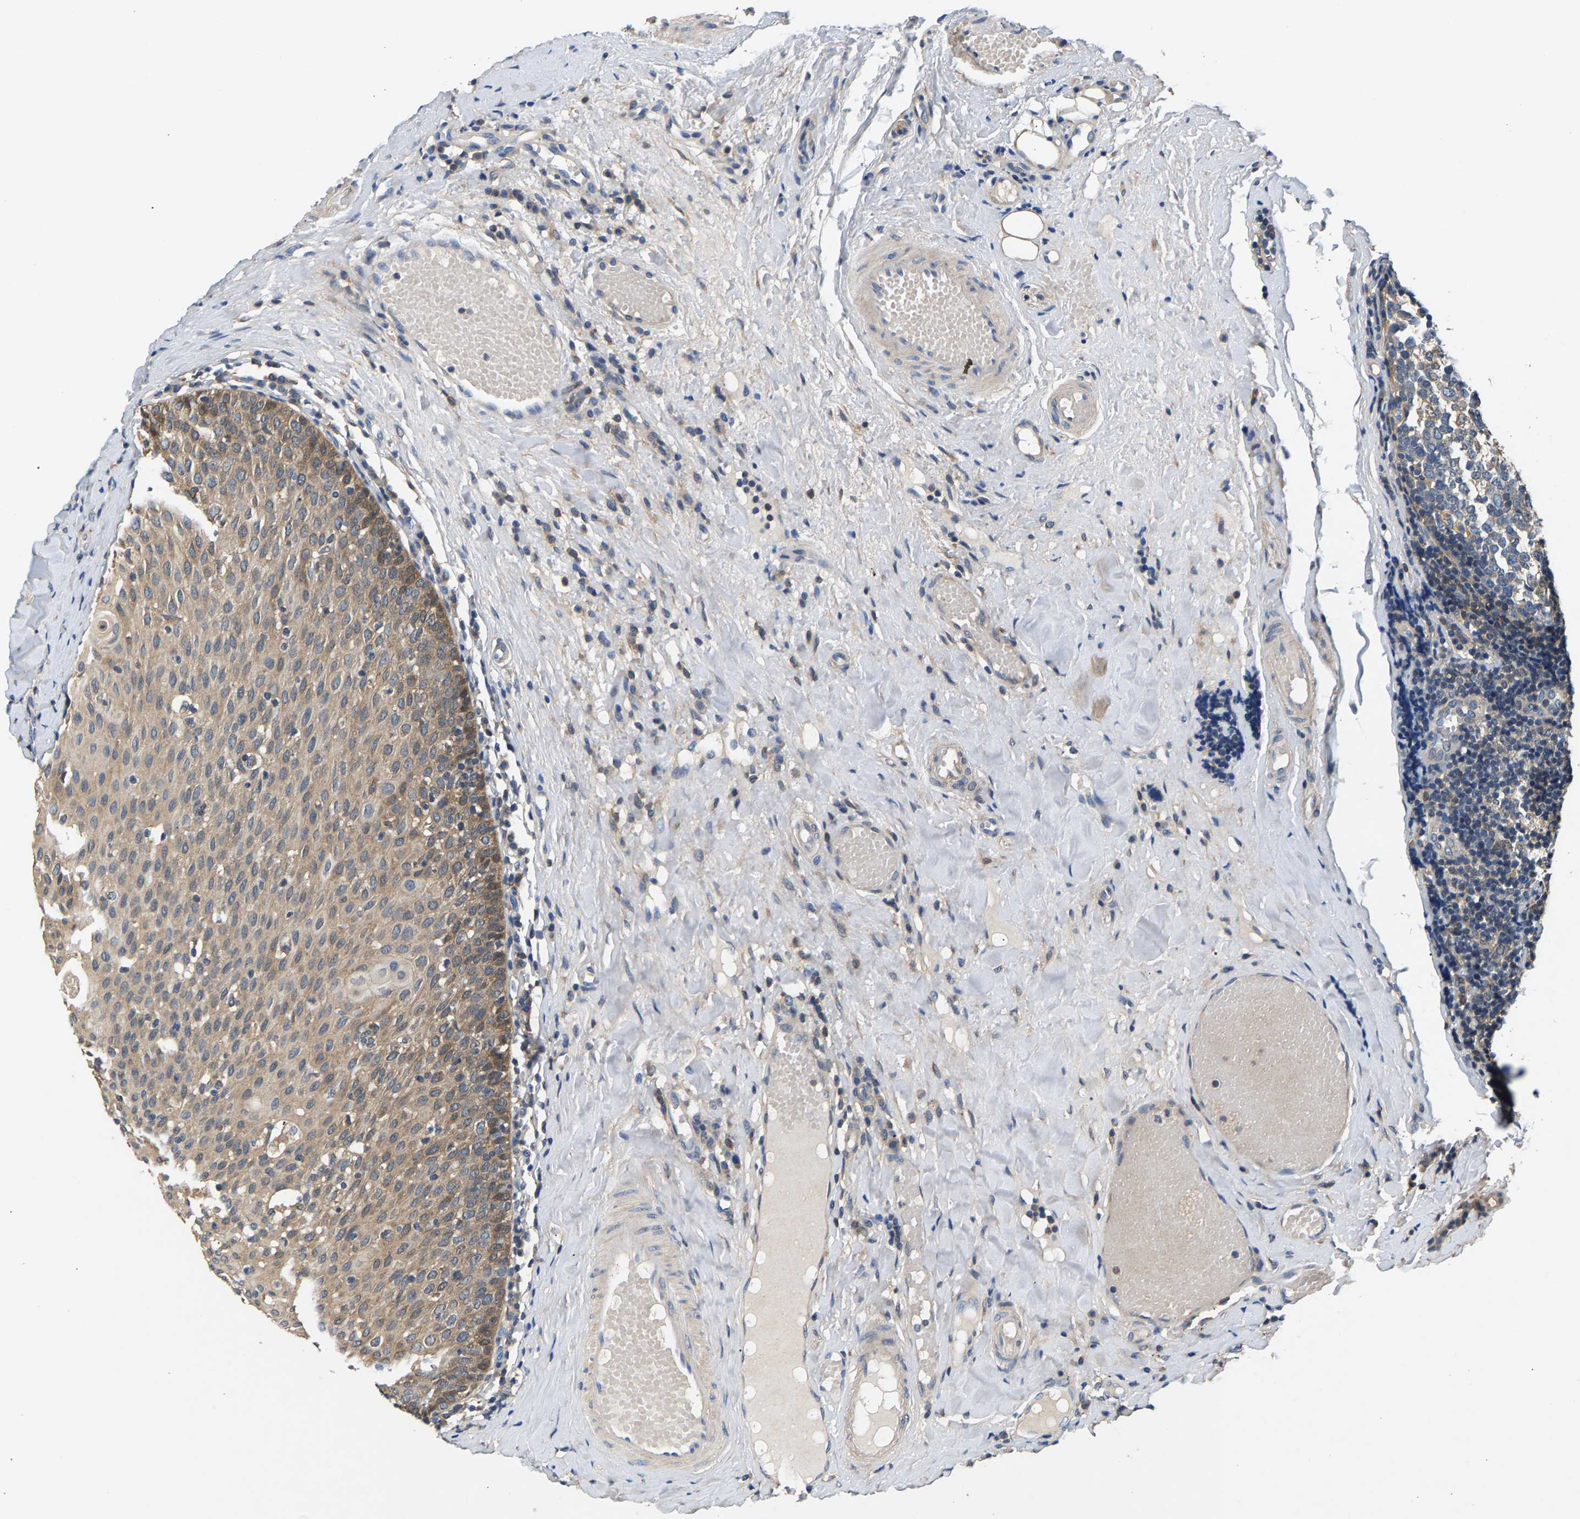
{"staining": {"intensity": "moderate", "quantity": "<25%", "location": "cytoplasmic/membranous"}, "tissue": "tonsil", "cell_type": "Germinal center cells", "image_type": "normal", "snomed": [{"axis": "morphology", "description": "Normal tissue, NOS"}, {"axis": "topography", "description": "Tonsil"}], "caption": "Germinal center cells reveal low levels of moderate cytoplasmic/membranous staining in approximately <25% of cells in unremarkable tonsil. The staining is performed using DAB (3,3'-diaminobenzidine) brown chromogen to label protein expression. The nuclei are counter-stained blue using hematoxylin.", "gene": "NT5C", "patient": {"sex": "female", "age": 19}}